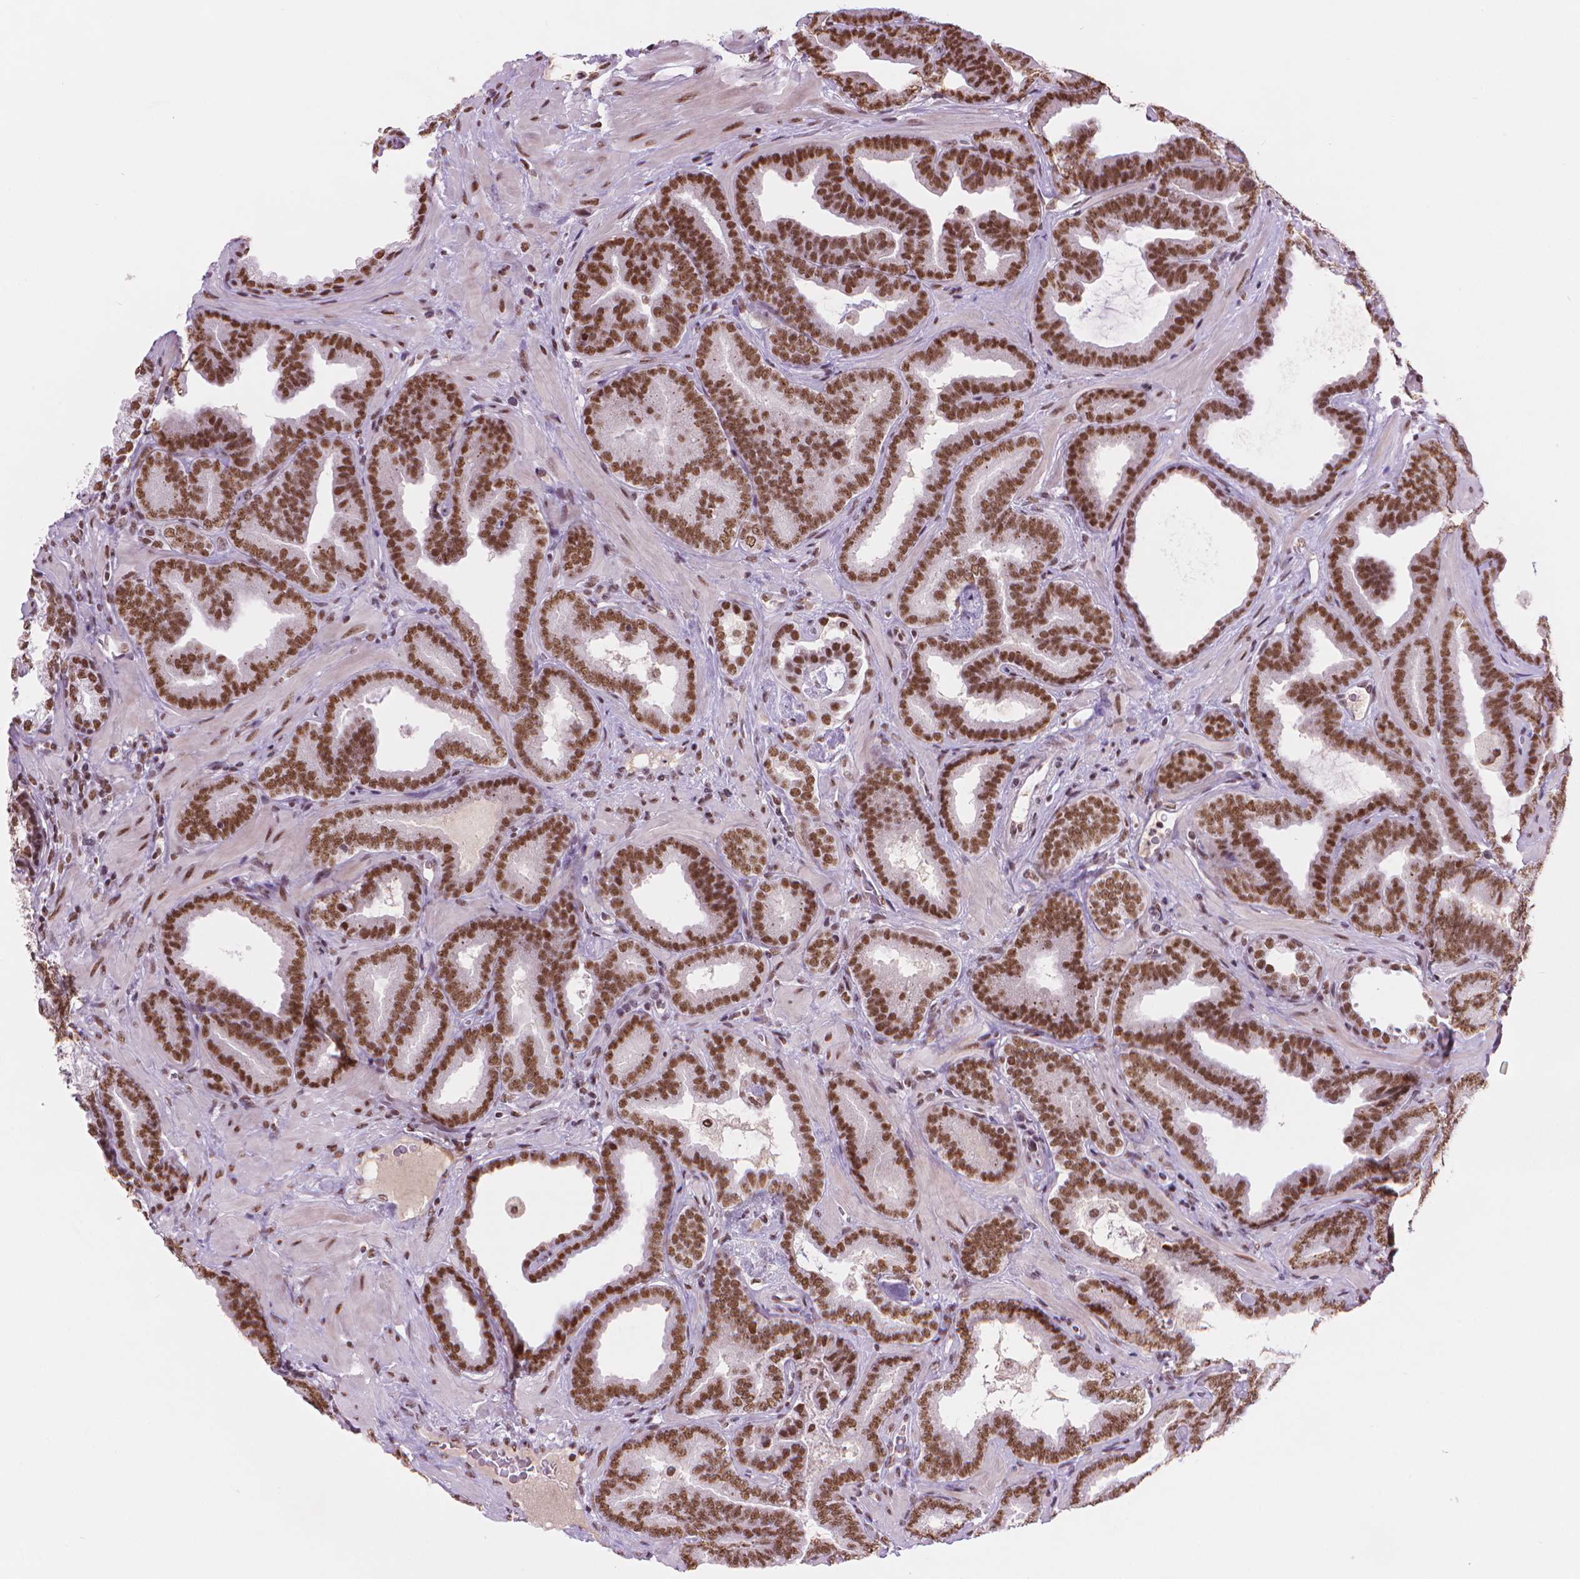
{"staining": {"intensity": "moderate", "quantity": ">75%", "location": "nuclear"}, "tissue": "prostate cancer", "cell_type": "Tumor cells", "image_type": "cancer", "snomed": [{"axis": "morphology", "description": "Adenocarcinoma, Low grade"}, {"axis": "topography", "description": "Prostate"}], "caption": "Prostate cancer (adenocarcinoma (low-grade)) tissue demonstrates moderate nuclear staining in approximately >75% of tumor cells (brown staining indicates protein expression, while blue staining denotes nuclei).", "gene": "RPA4", "patient": {"sex": "male", "age": 63}}